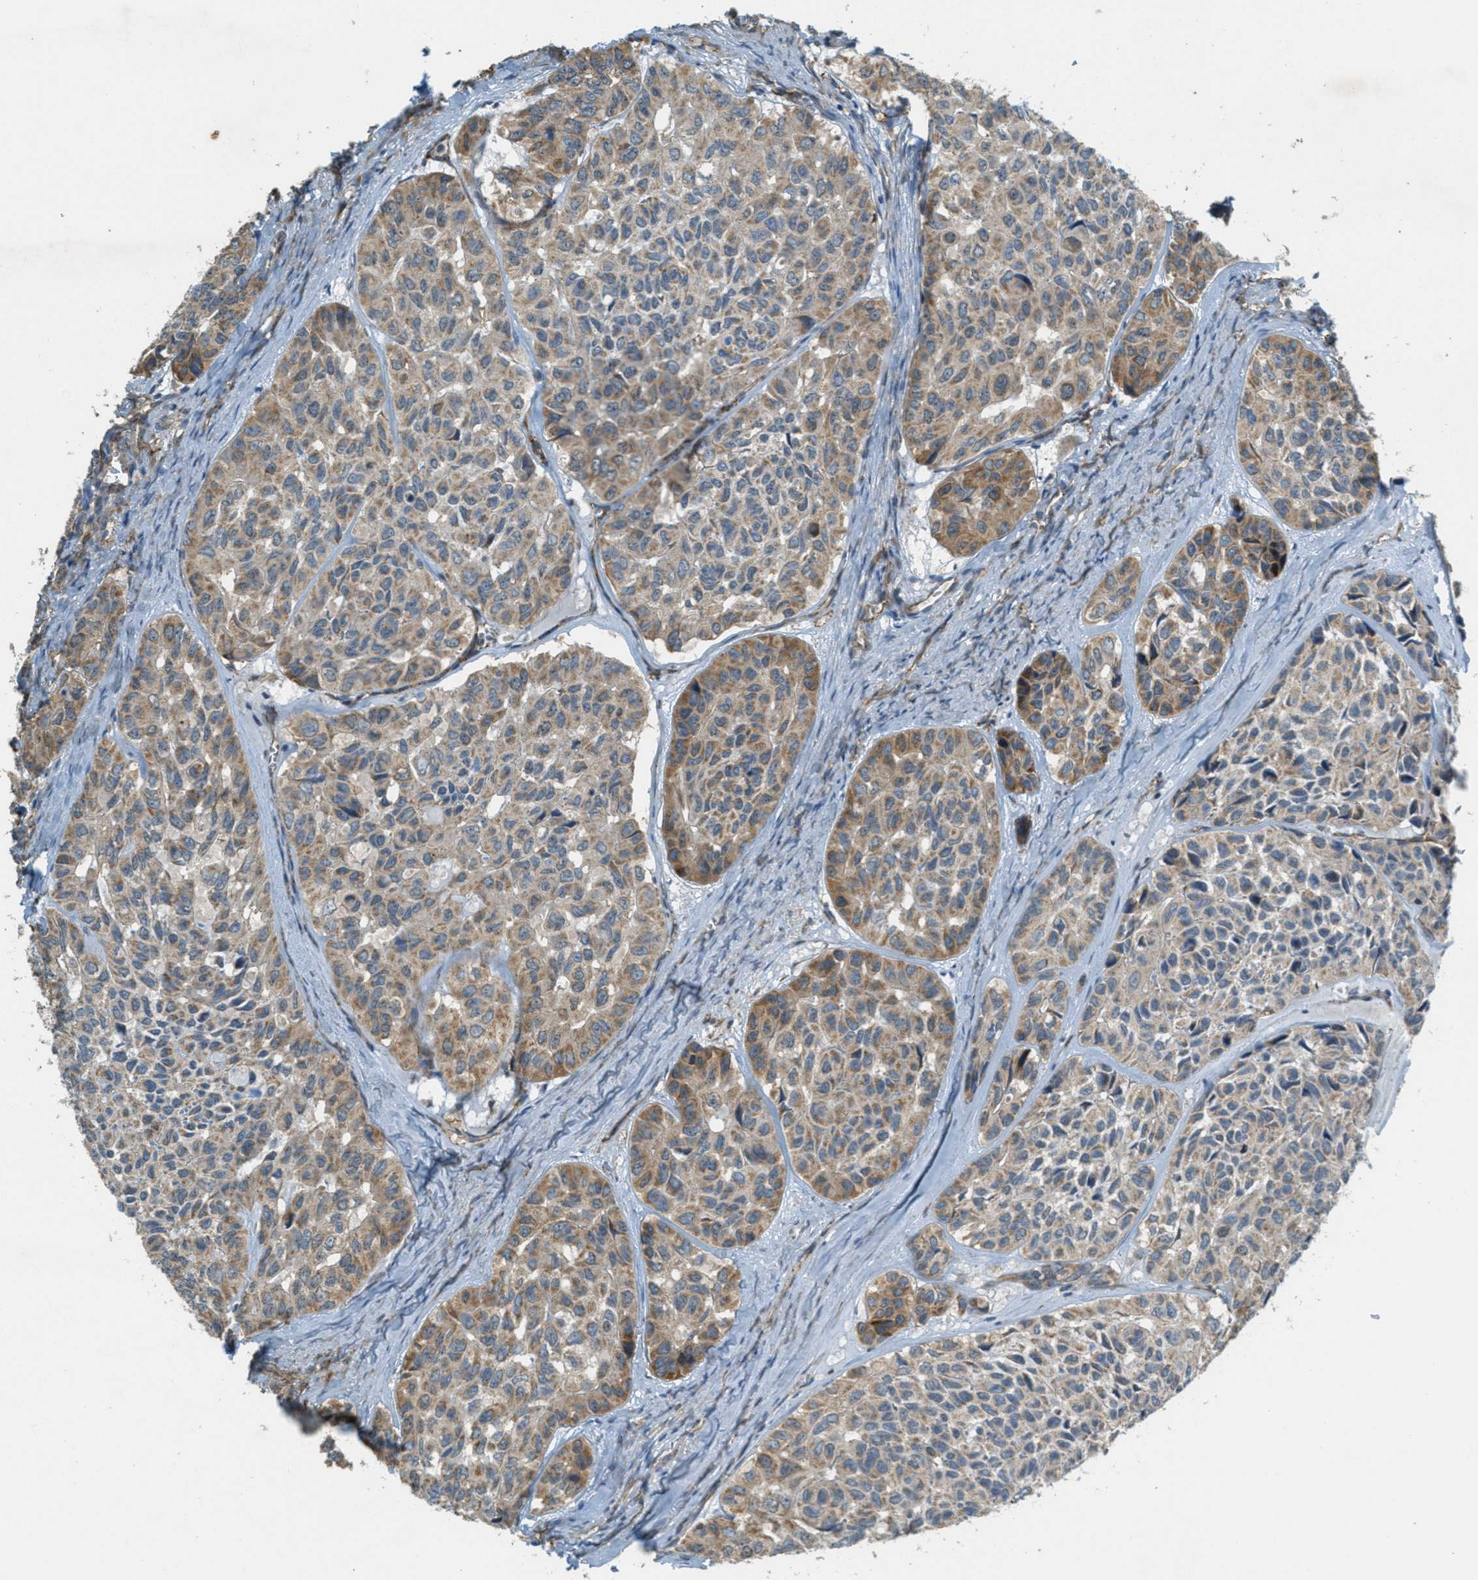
{"staining": {"intensity": "moderate", "quantity": ">75%", "location": "cytoplasmic/membranous"}, "tissue": "head and neck cancer", "cell_type": "Tumor cells", "image_type": "cancer", "snomed": [{"axis": "morphology", "description": "Adenocarcinoma, NOS"}, {"axis": "topography", "description": "Salivary gland, NOS"}, {"axis": "topography", "description": "Head-Neck"}], "caption": "The image reveals immunohistochemical staining of head and neck cancer (adenocarcinoma). There is moderate cytoplasmic/membranous staining is appreciated in about >75% of tumor cells. (DAB IHC with brightfield microscopy, high magnification).", "gene": "JCAD", "patient": {"sex": "female", "age": 76}}